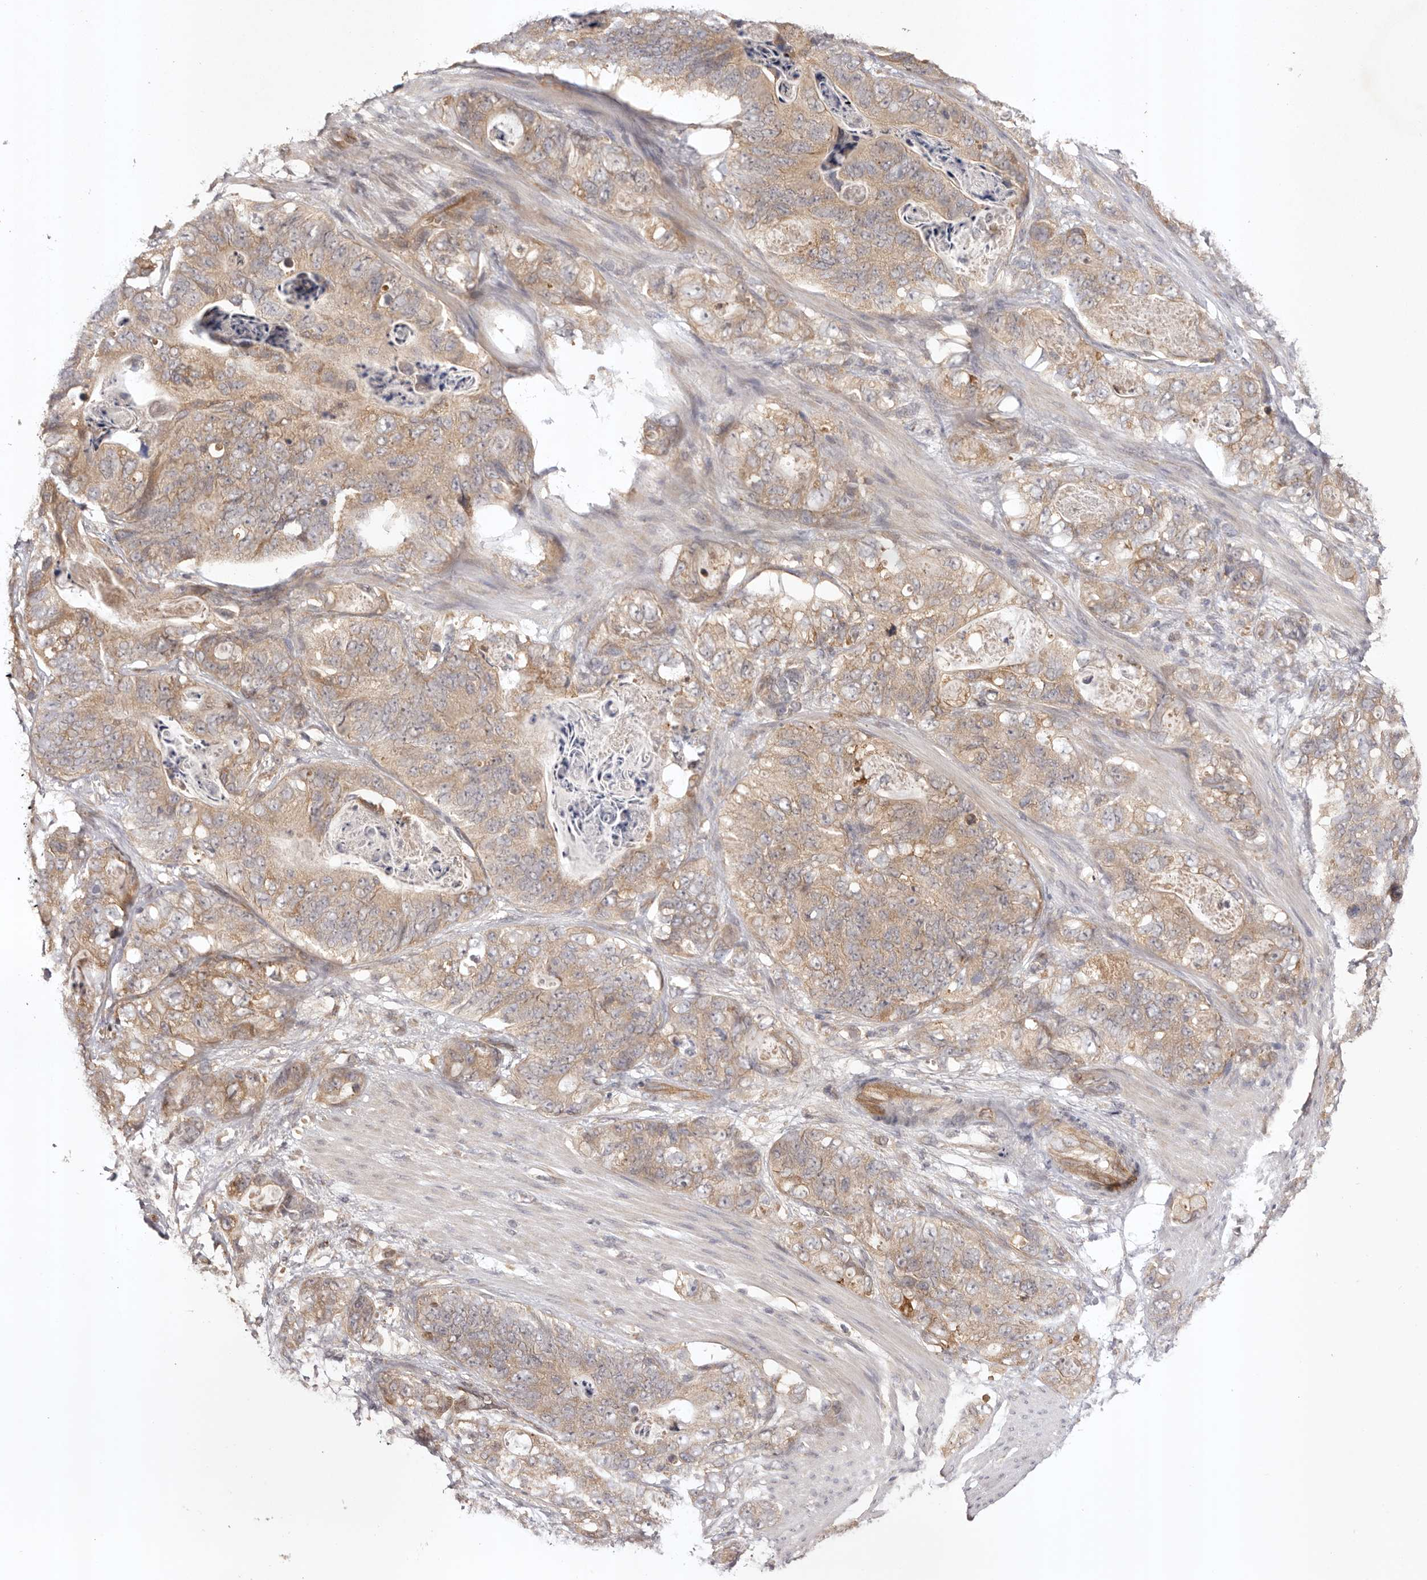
{"staining": {"intensity": "moderate", "quantity": ">75%", "location": "cytoplasmic/membranous"}, "tissue": "stomach cancer", "cell_type": "Tumor cells", "image_type": "cancer", "snomed": [{"axis": "morphology", "description": "Normal tissue, NOS"}, {"axis": "morphology", "description": "Adenocarcinoma, NOS"}, {"axis": "topography", "description": "Stomach"}], "caption": "This is an image of IHC staining of stomach cancer (adenocarcinoma), which shows moderate positivity in the cytoplasmic/membranous of tumor cells.", "gene": "UBR2", "patient": {"sex": "female", "age": 89}}